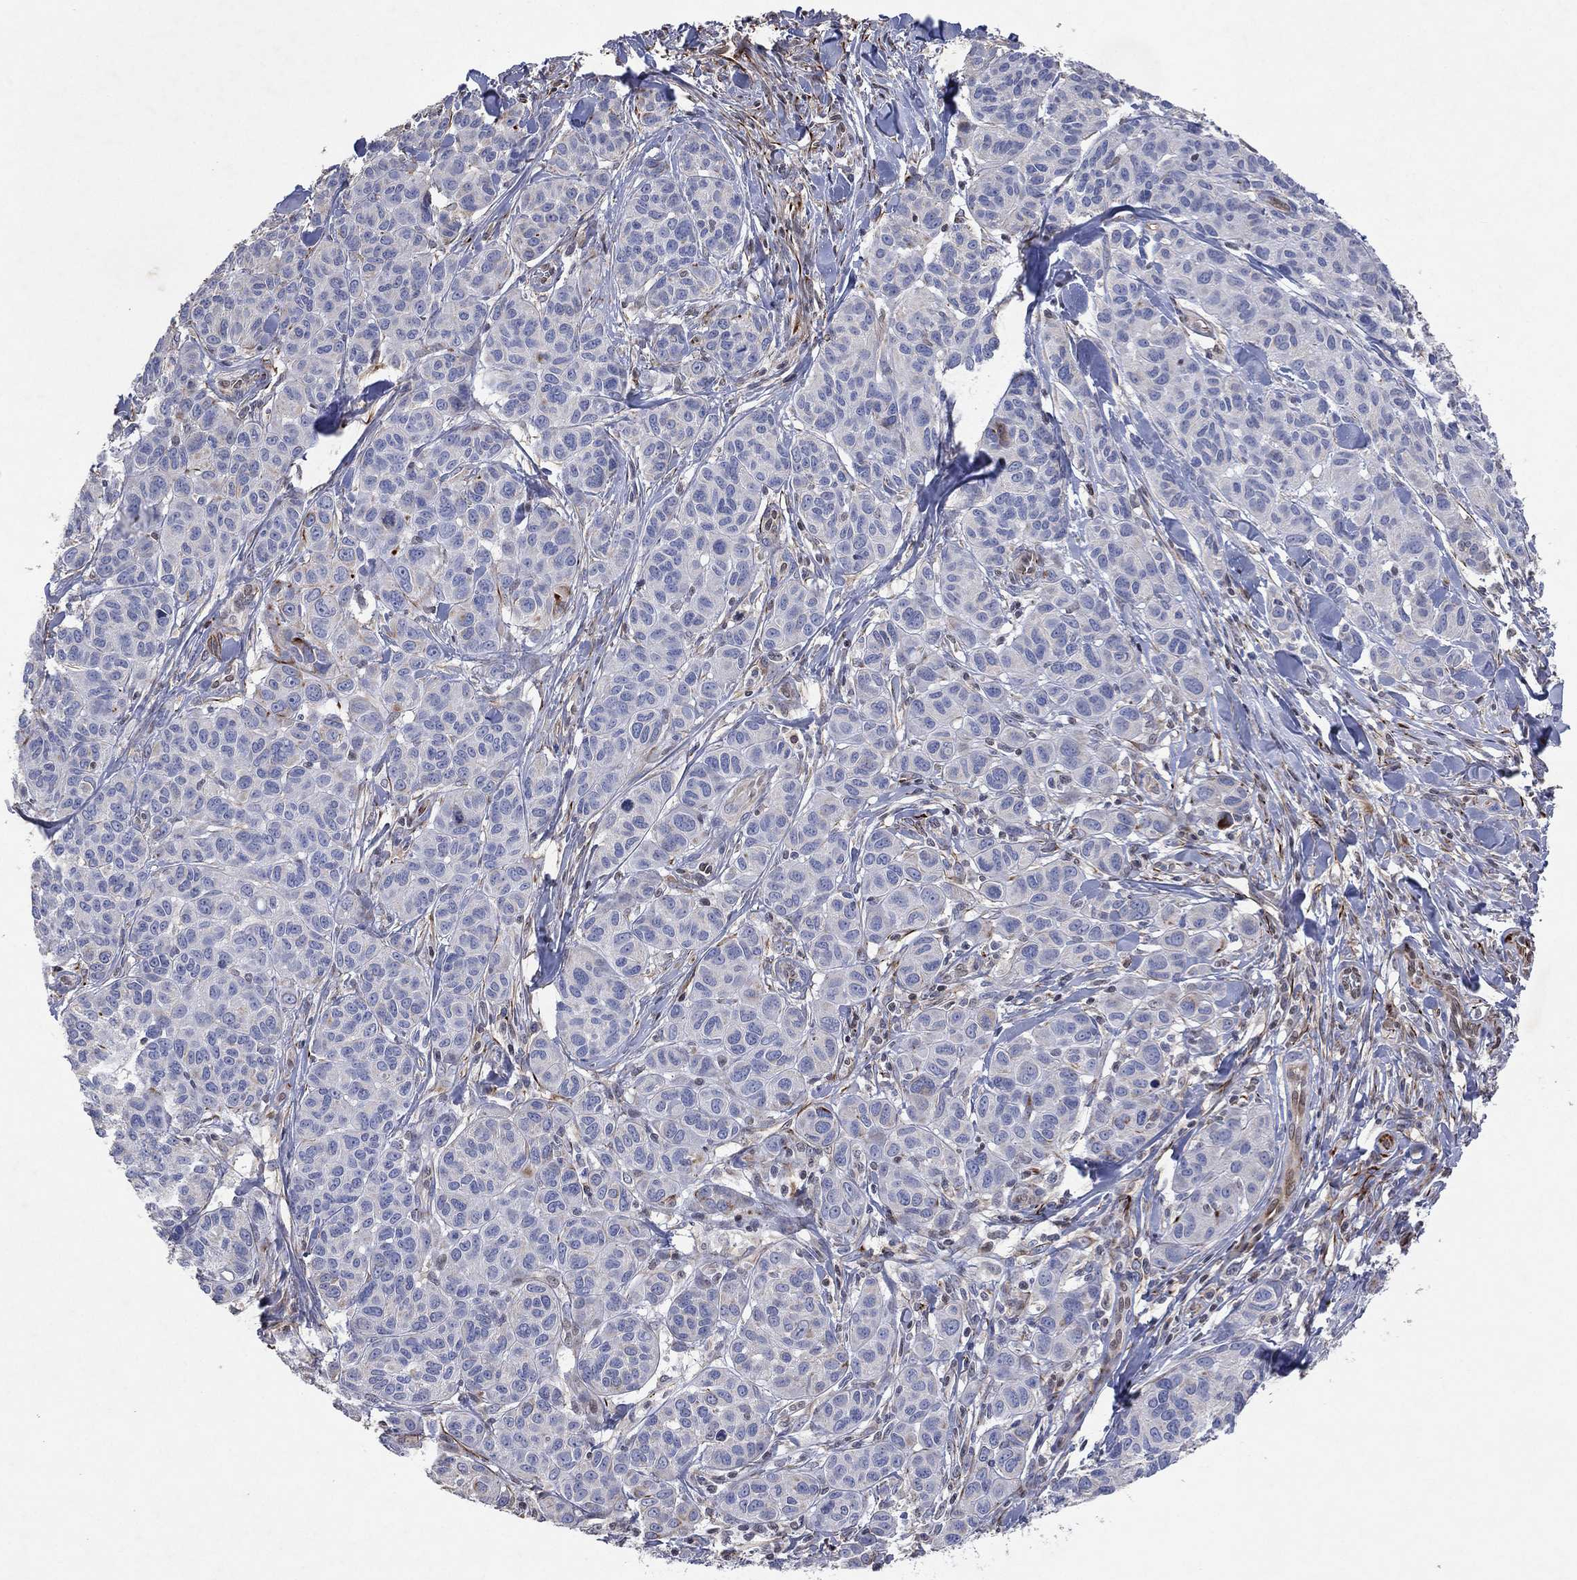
{"staining": {"intensity": "negative", "quantity": "none", "location": "none"}, "tissue": "melanoma", "cell_type": "Tumor cells", "image_type": "cancer", "snomed": [{"axis": "morphology", "description": "Malignant melanoma, NOS"}, {"axis": "topography", "description": "Skin"}], "caption": "Malignant melanoma was stained to show a protein in brown. There is no significant expression in tumor cells.", "gene": "FLI1", "patient": {"sex": "male", "age": 79}}